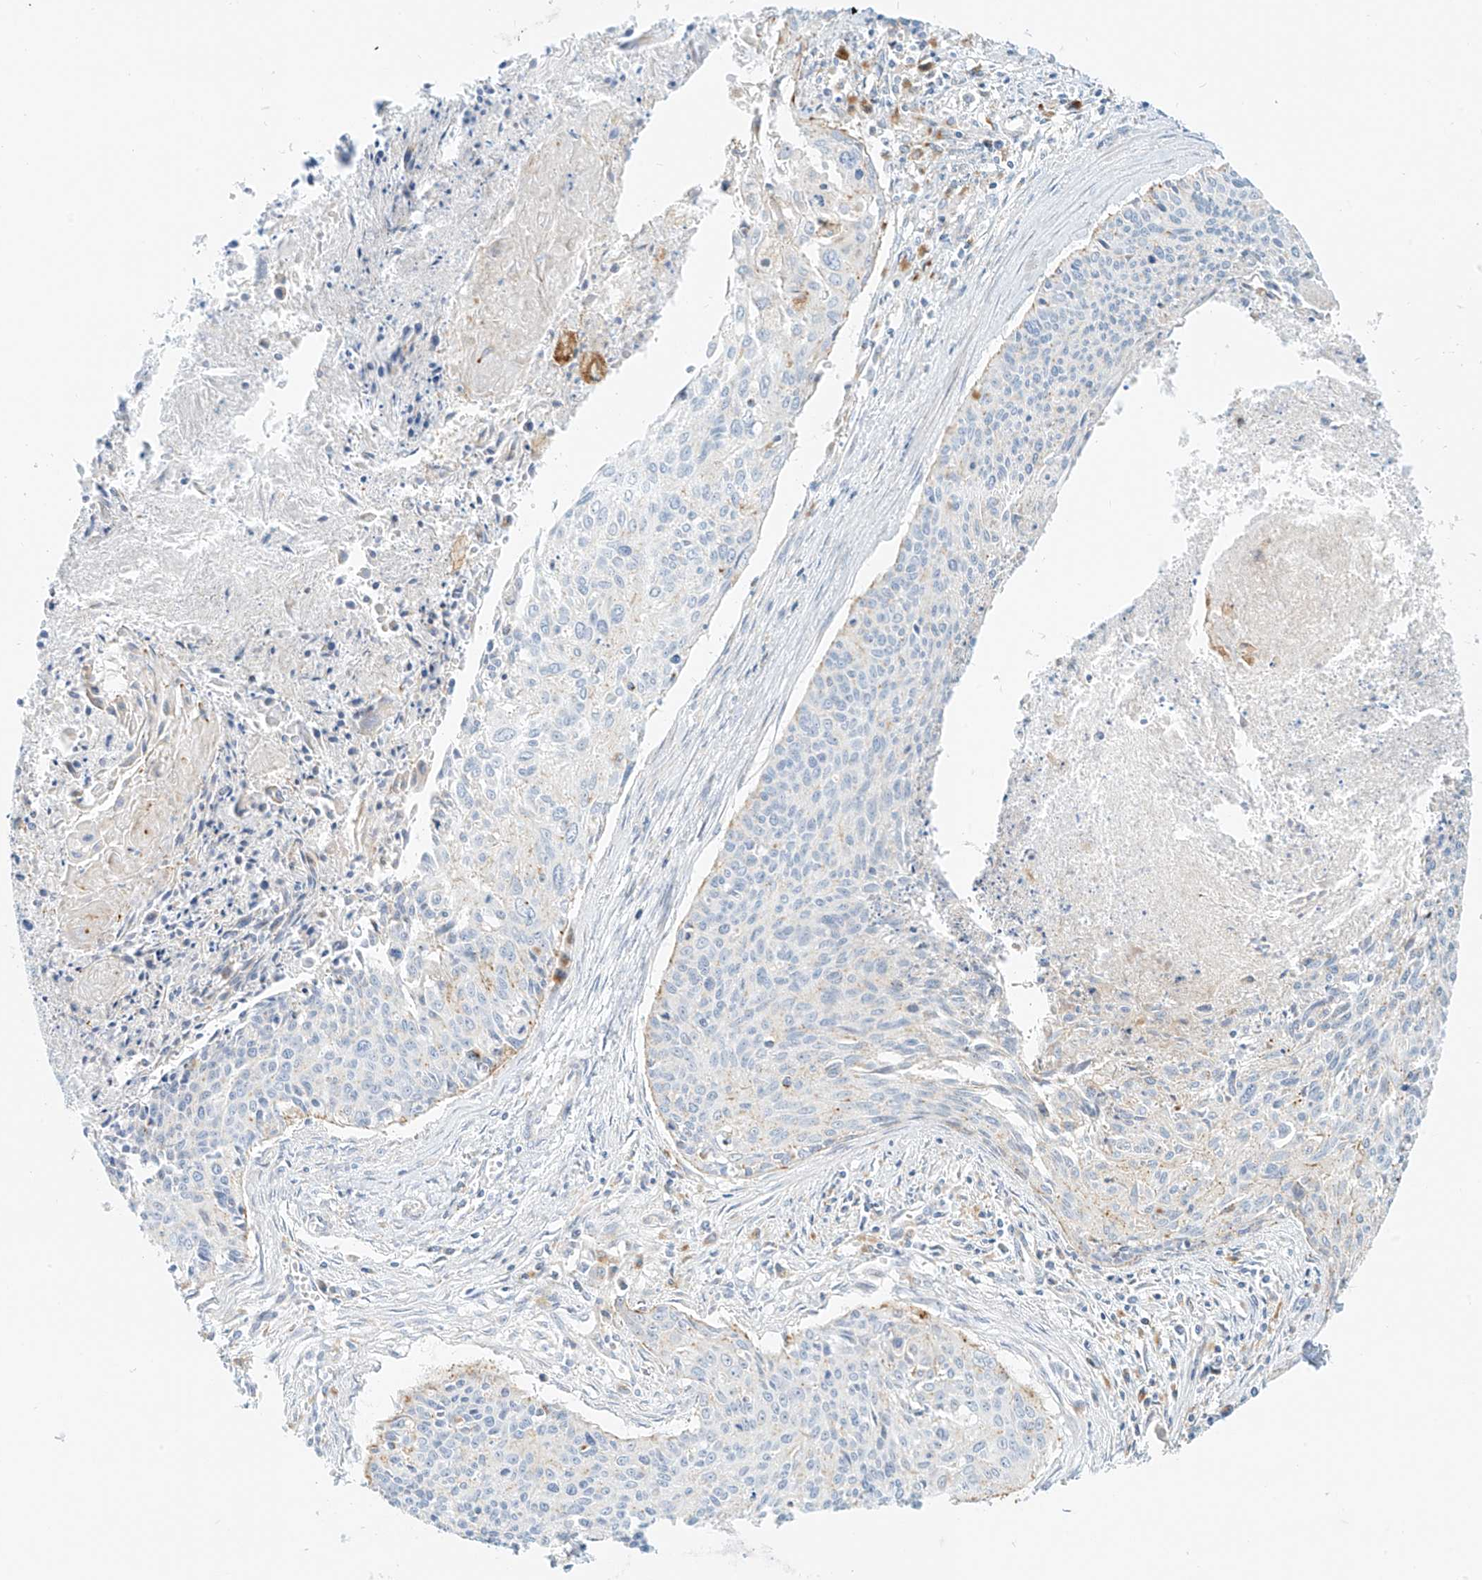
{"staining": {"intensity": "negative", "quantity": "none", "location": "none"}, "tissue": "cervical cancer", "cell_type": "Tumor cells", "image_type": "cancer", "snomed": [{"axis": "morphology", "description": "Squamous cell carcinoma, NOS"}, {"axis": "topography", "description": "Cervix"}], "caption": "Image shows no significant protein positivity in tumor cells of squamous cell carcinoma (cervical).", "gene": "SLC35F6", "patient": {"sex": "female", "age": 55}}